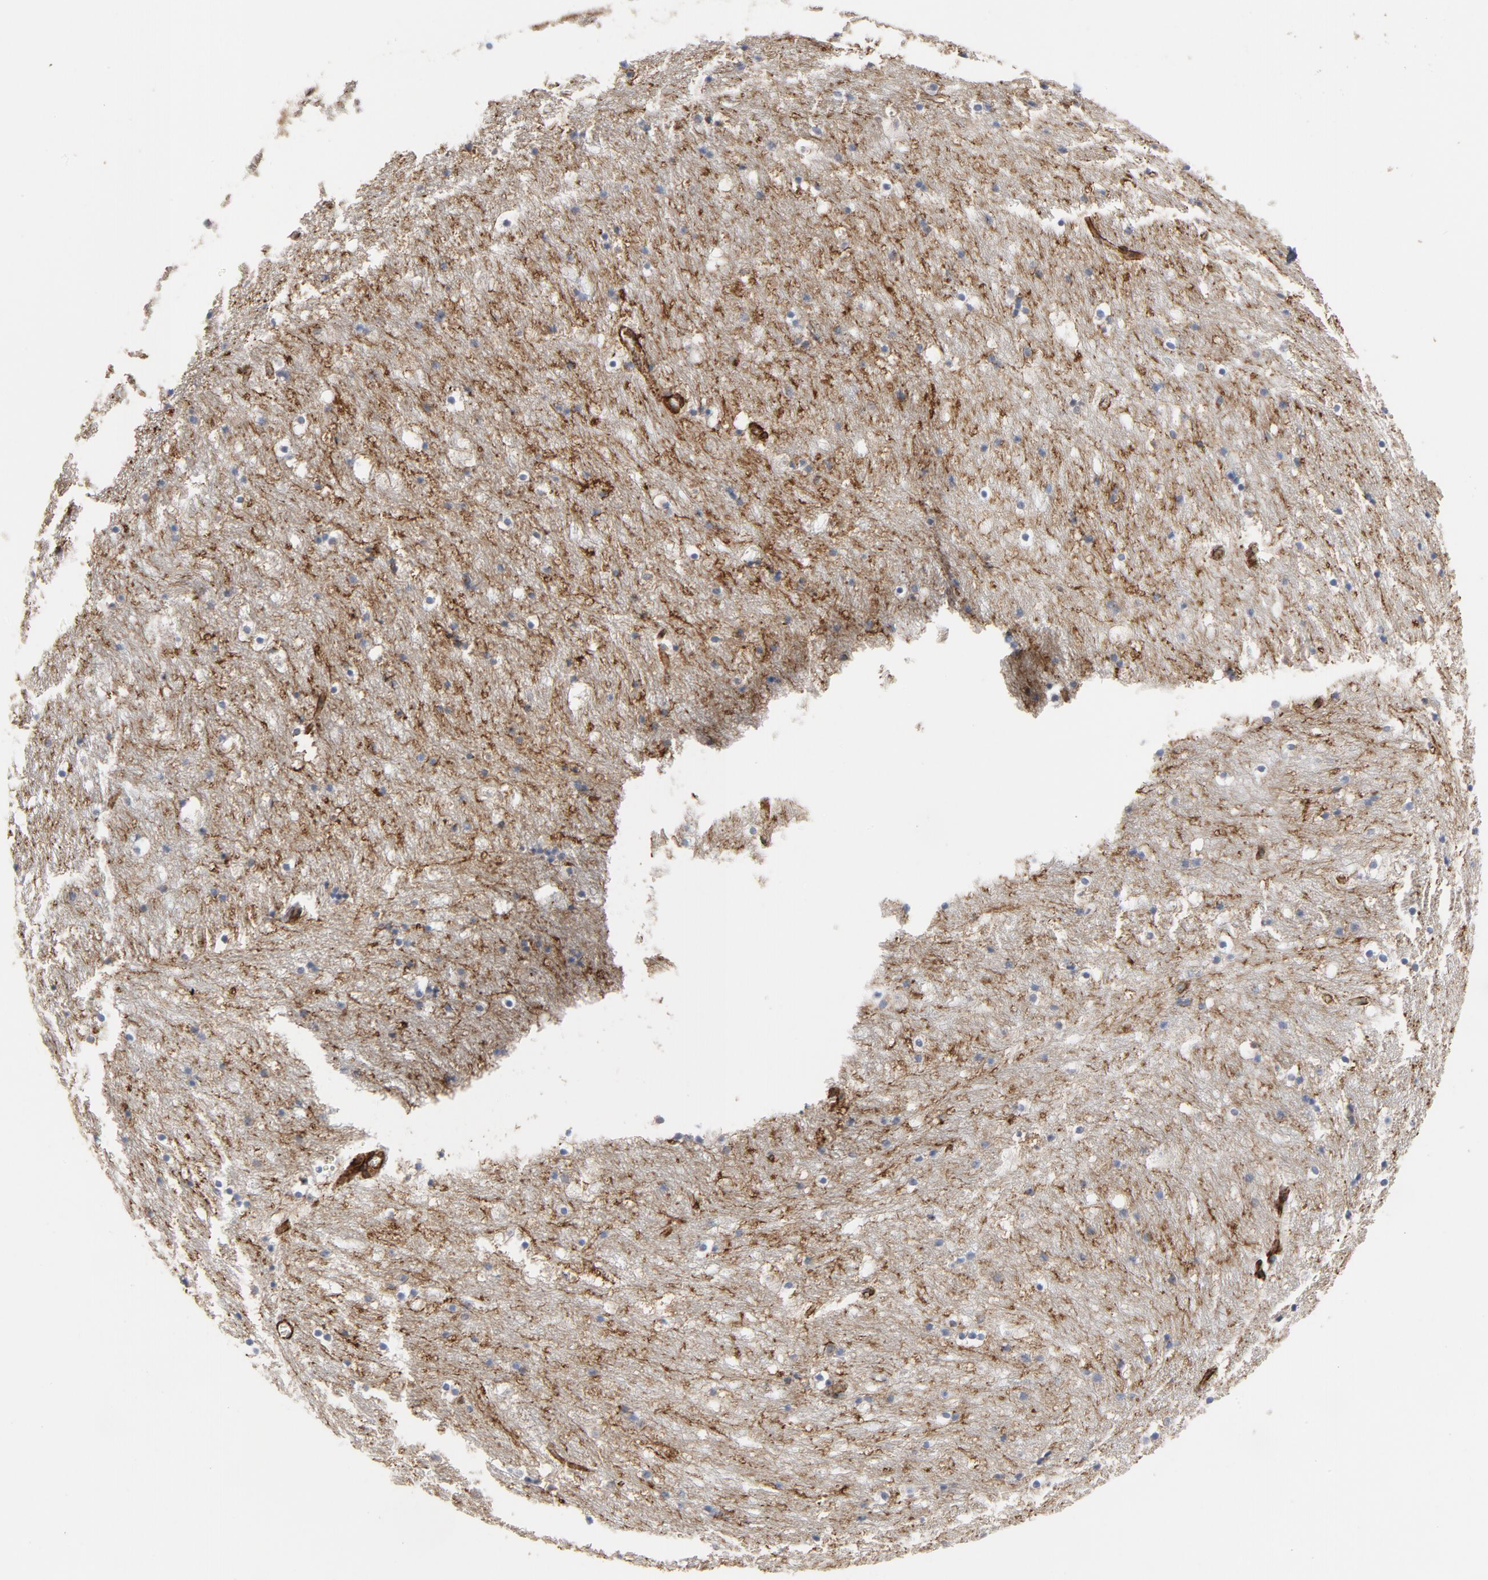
{"staining": {"intensity": "weak", "quantity": "25%-75%", "location": "cytoplasmic/membranous"}, "tissue": "caudate", "cell_type": "Glial cells", "image_type": "normal", "snomed": [{"axis": "morphology", "description": "Normal tissue, NOS"}, {"axis": "topography", "description": "Lateral ventricle wall"}], "caption": "High-magnification brightfield microscopy of benign caudate stained with DAB (brown) and counterstained with hematoxylin (blue). glial cells exhibit weak cytoplasmic/membranous expression is appreciated in approximately25%-75% of cells.", "gene": "GNG2", "patient": {"sex": "male", "age": 45}}